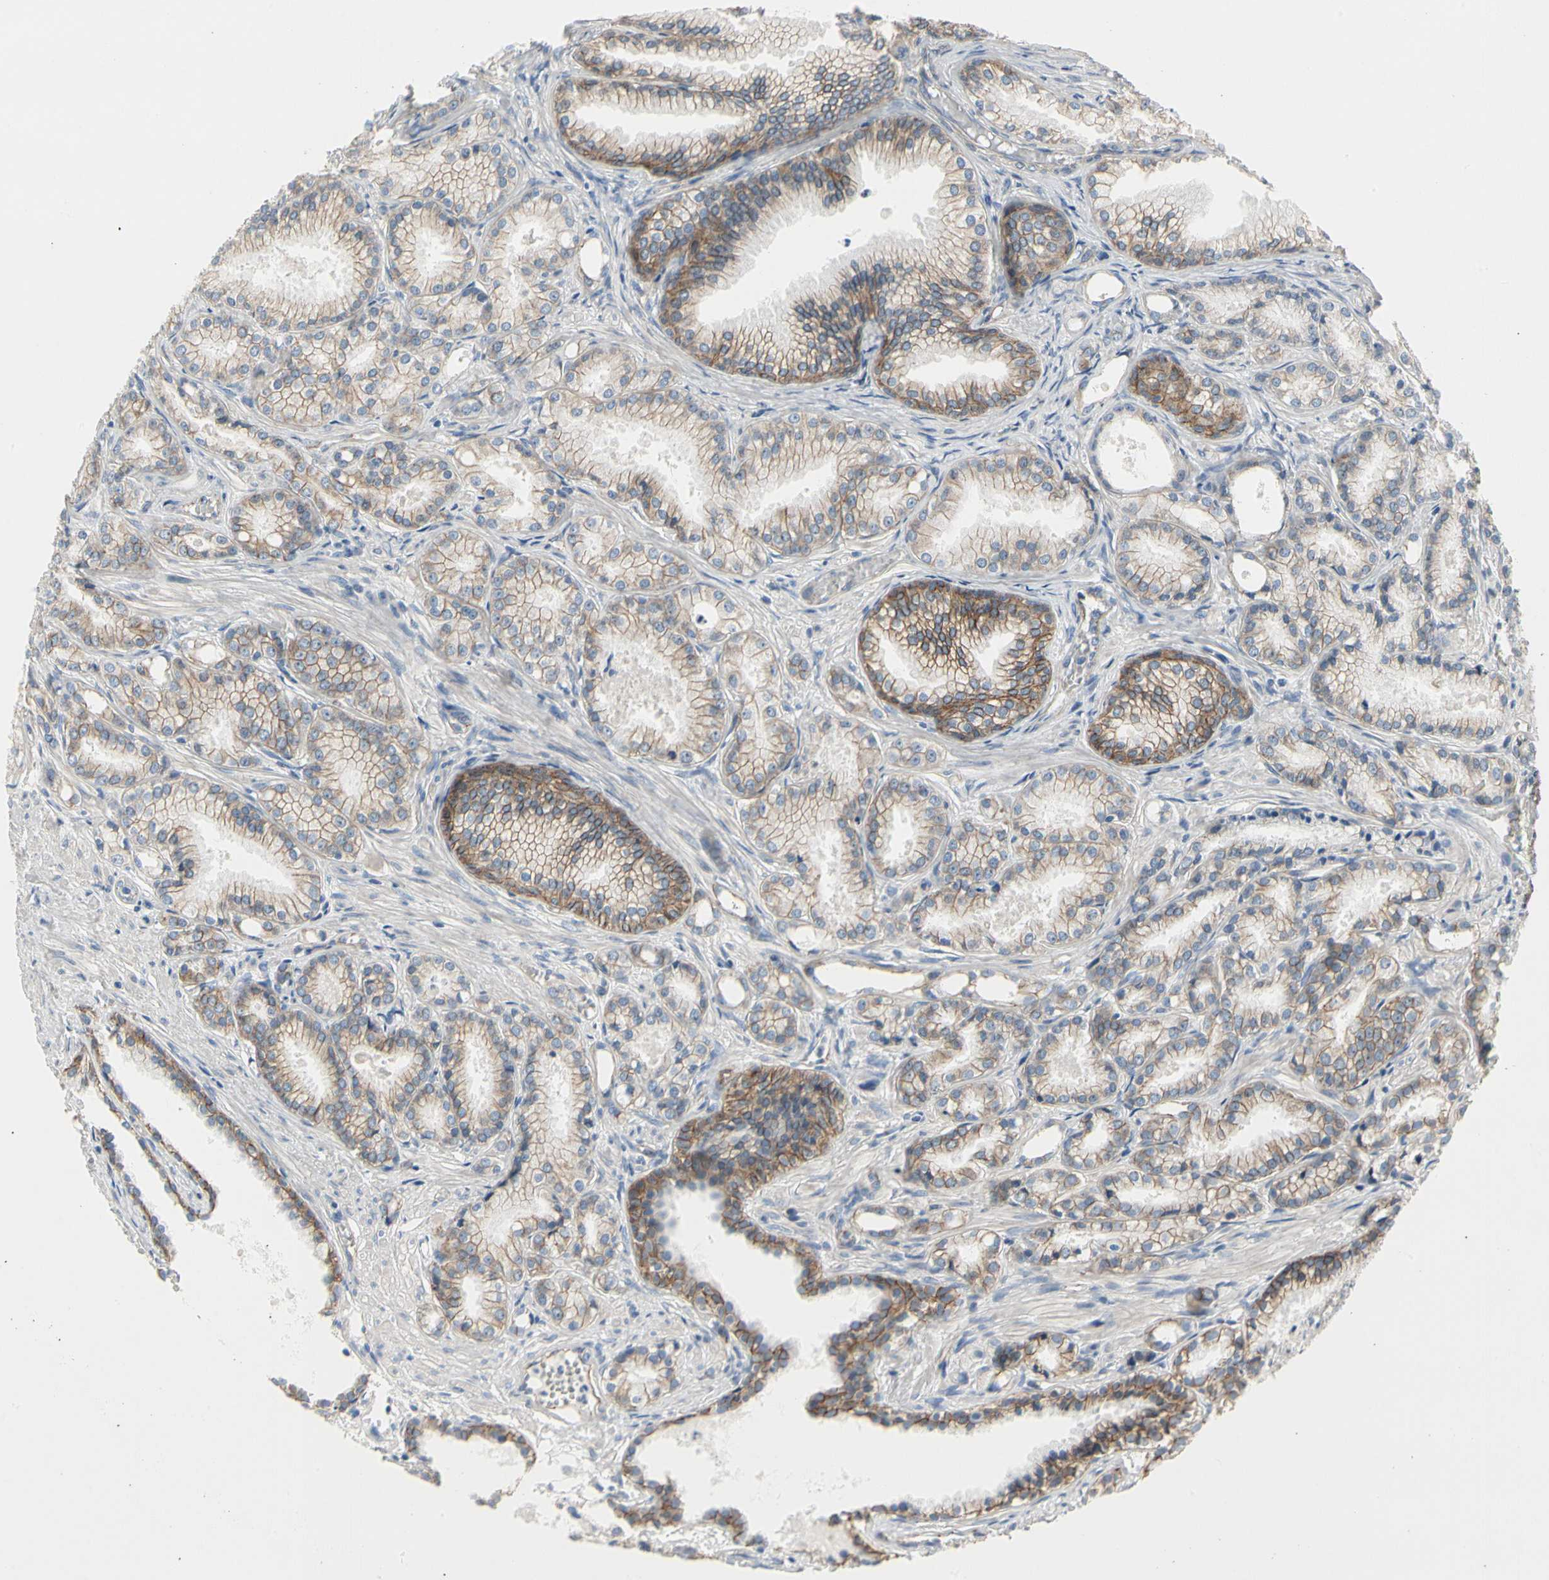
{"staining": {"intensity": "moderate", "quantity": "25%-75%", "location": "cytoplasmic/membranous"}, "tissue": "prostate cancer", "cell_type": "Tumor cells", "image_type": "cancer", "snomed": [{"axis": "morphology", "description": "Adenocarcinoma, Low grade"}, {"axis": "topography", "description": "Prostate"}], "caption": "This is an image of IHC staining of prostate cancer (low-grade adenocarcinoma), which shows moderate positivity in the cytoplasmic/membranous of tumor cells.", "gene": "LGR6", "patient": {"sex": "male", "age": 72}}